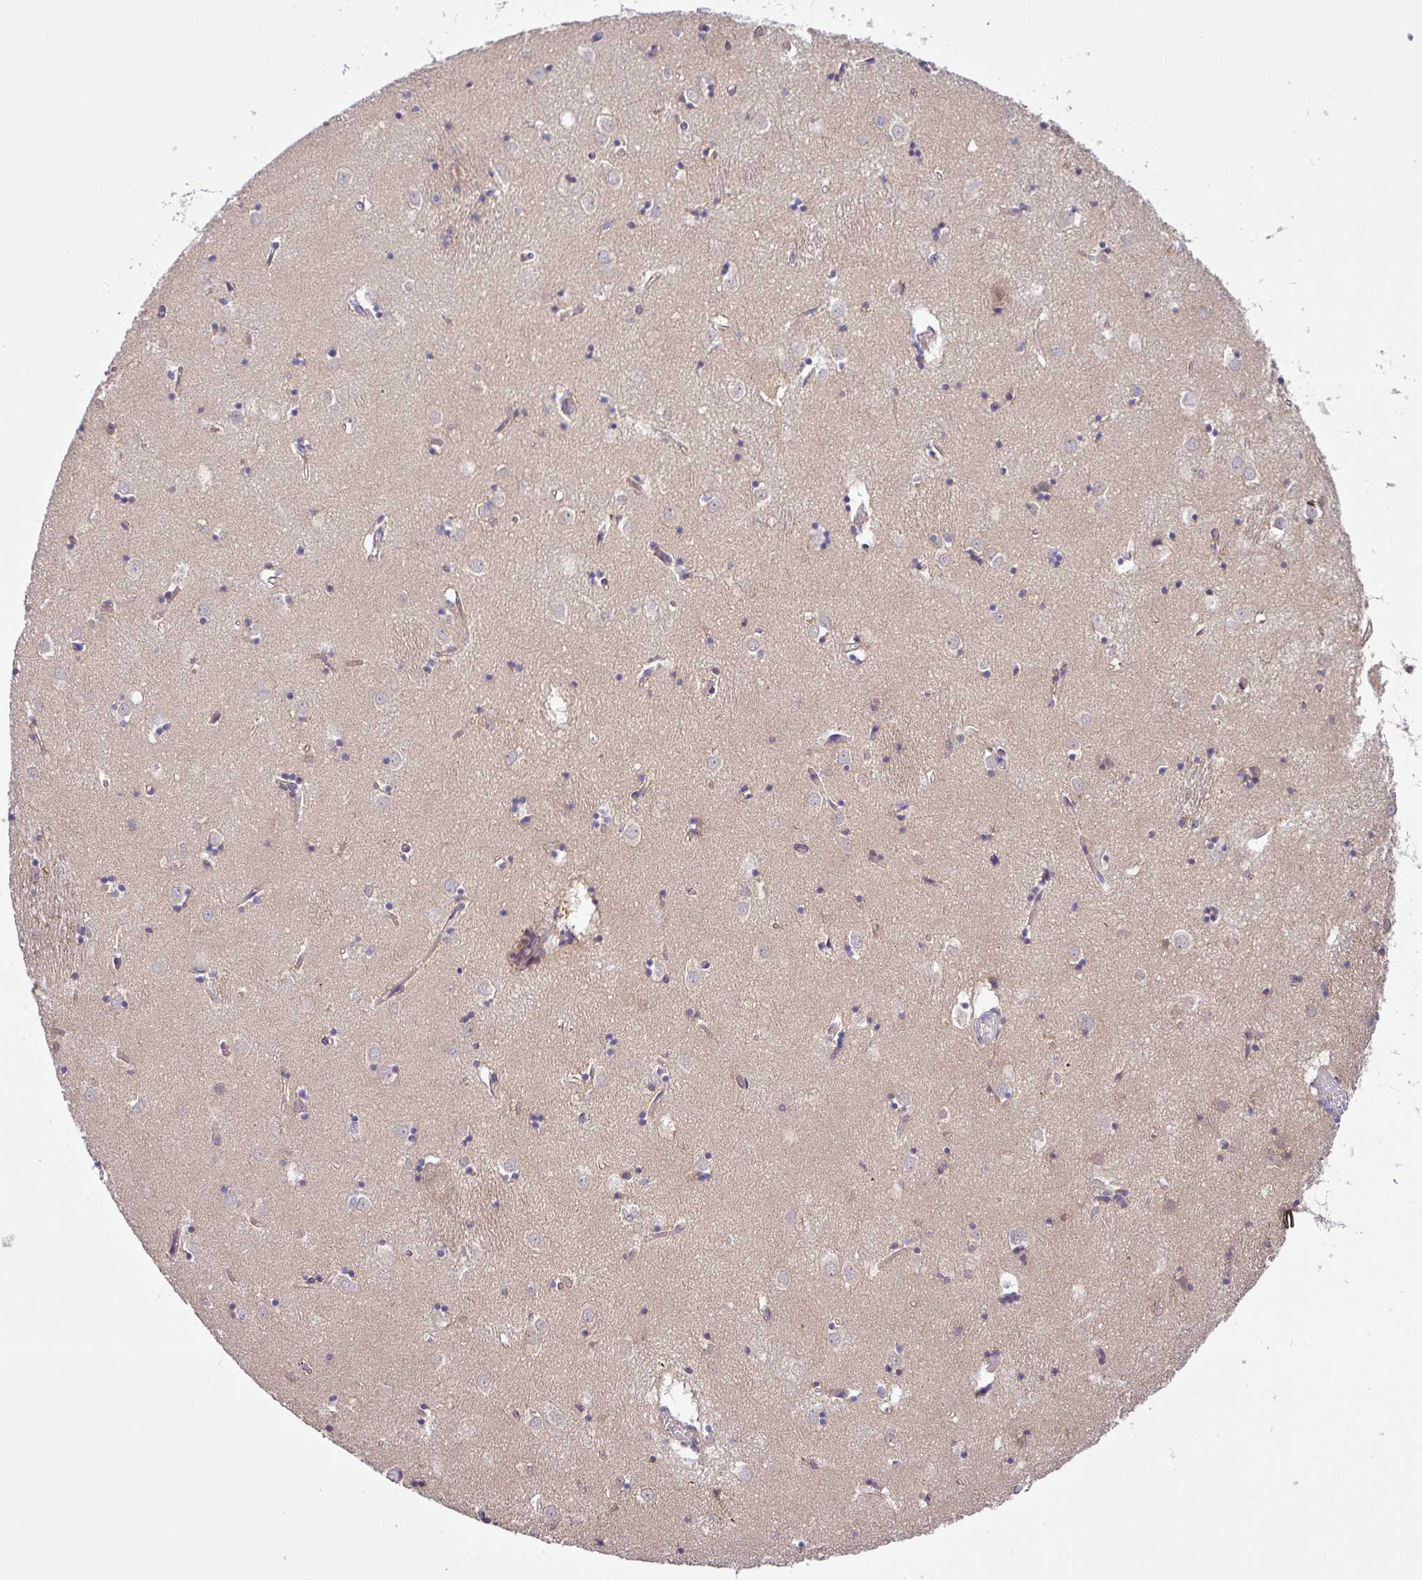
{"staining": {"intensity": "weak", "quantity": "<25%", "location": "cytoplasmic/membranous,nuclear"}, "tissue": "caudate", "cell_type": "Glial cells", "image_type": "normal", "snomed": [{"axis": "morphology", "description": "Normal tissue, NOS"}, {"axis": "topography", "description": "Lateral ventricle wall"}], "caption": "The photomicrograph exhibits no significant staining in glial cells of caudate.", "gene": "GALNT12", "patient": {"sex": "male", "age": 70}}